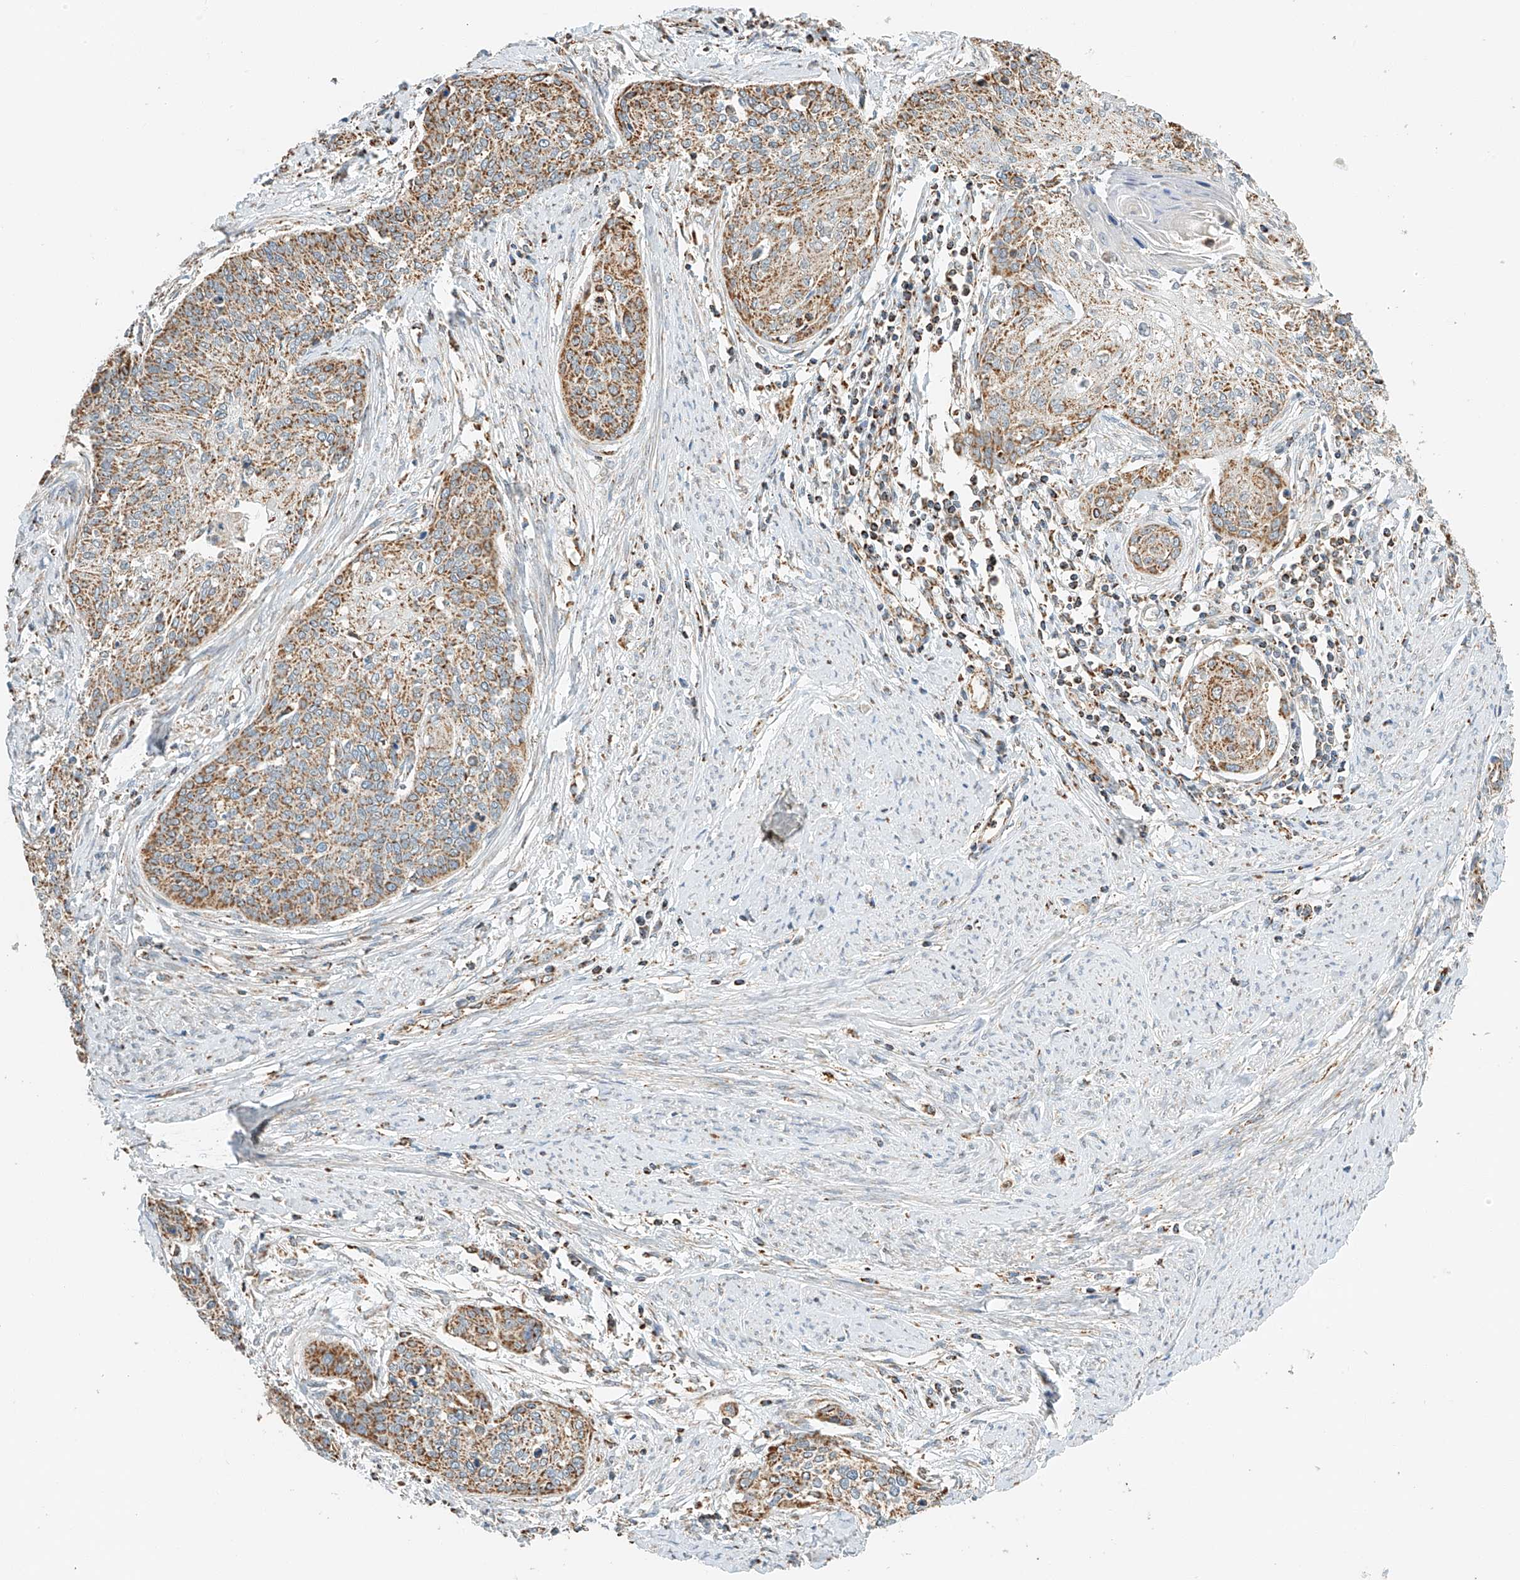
{"staining": {"intensity": "moderate", "quantity": ">75%", "location": "cytoplasmic/membranous"}, "tissue": "cervical cancer", "cell_type": "Tumor cells", "image_type": "cancer", "snomed": [{"axis": "morphology", "description": "Squamous cell carcinoma, NOS"}, {"axis": "topography", "description": "Cervix"}], "caption": "Brown immunohistochemical staining in human squamous cell carcinoma (cervical) exhibits moderate cytoplasmic/membranous positivity in about >75% of tumor cells.", "gene": "YIPF7", "patient": {"sex": "female", "age": 37}}